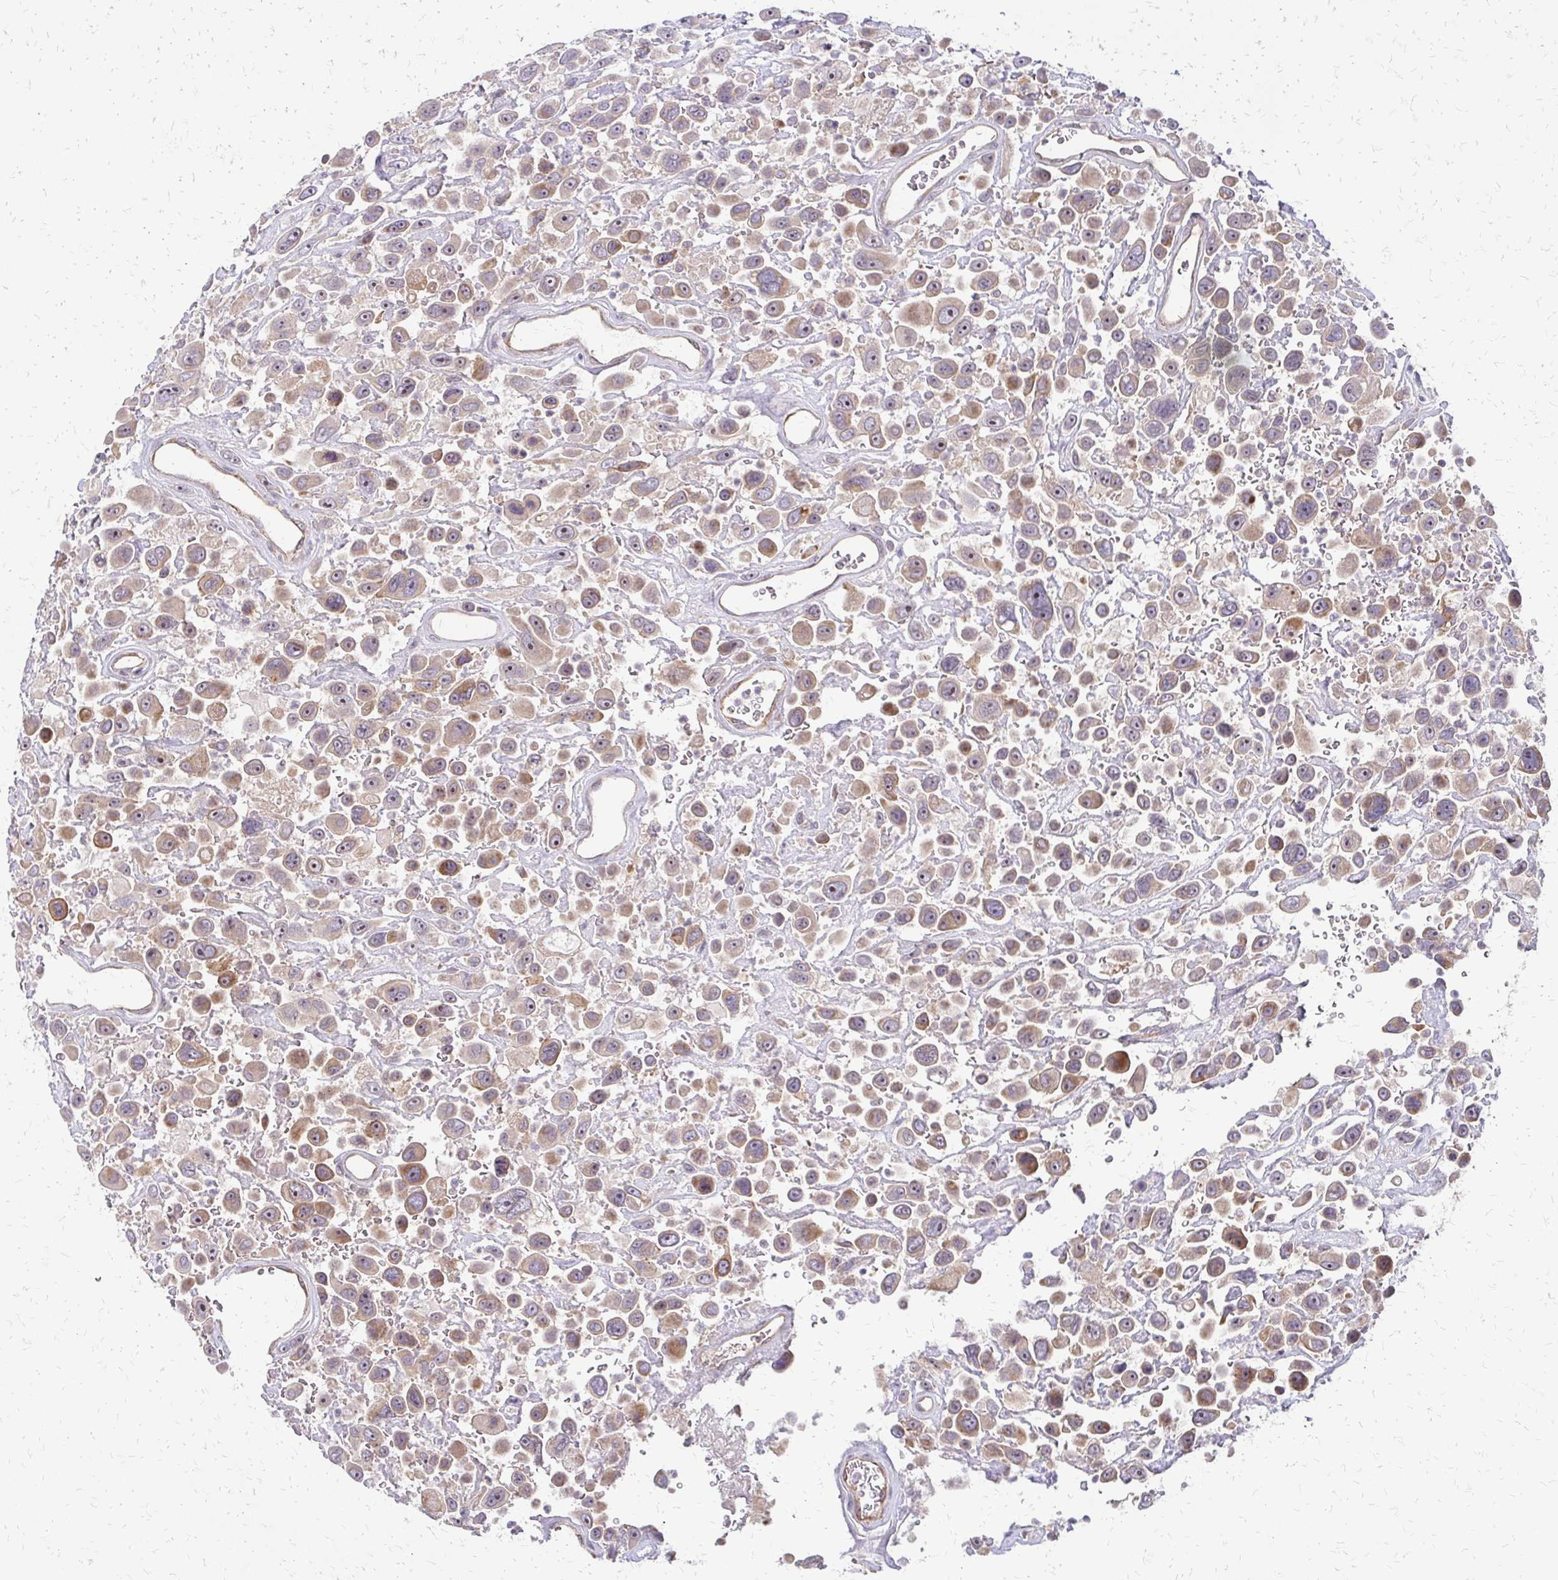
{"staining": {"intensity": "moderate", "quantity": ">75%", "location": "cytoplasmic/membranous"}, "tissue": "urothelial cancer", "cell_type": "Tumor cells", "image_type": "cancer", "snomed": [{"axis": "morphology", "description": "Urothelial carcinoma, High grade"}, {"axis": "topography", "description": "Urinary bladder"}], "caption": "Moderate cytoplasmic/membranous staining for a protein is appreciated in about >75% of tumor cells of urothelial carcinoma (high-grade) using immunohistochemistry (IHC).", "gene": "ZNF383", "patient": {"sex": "male", "age": 53}}